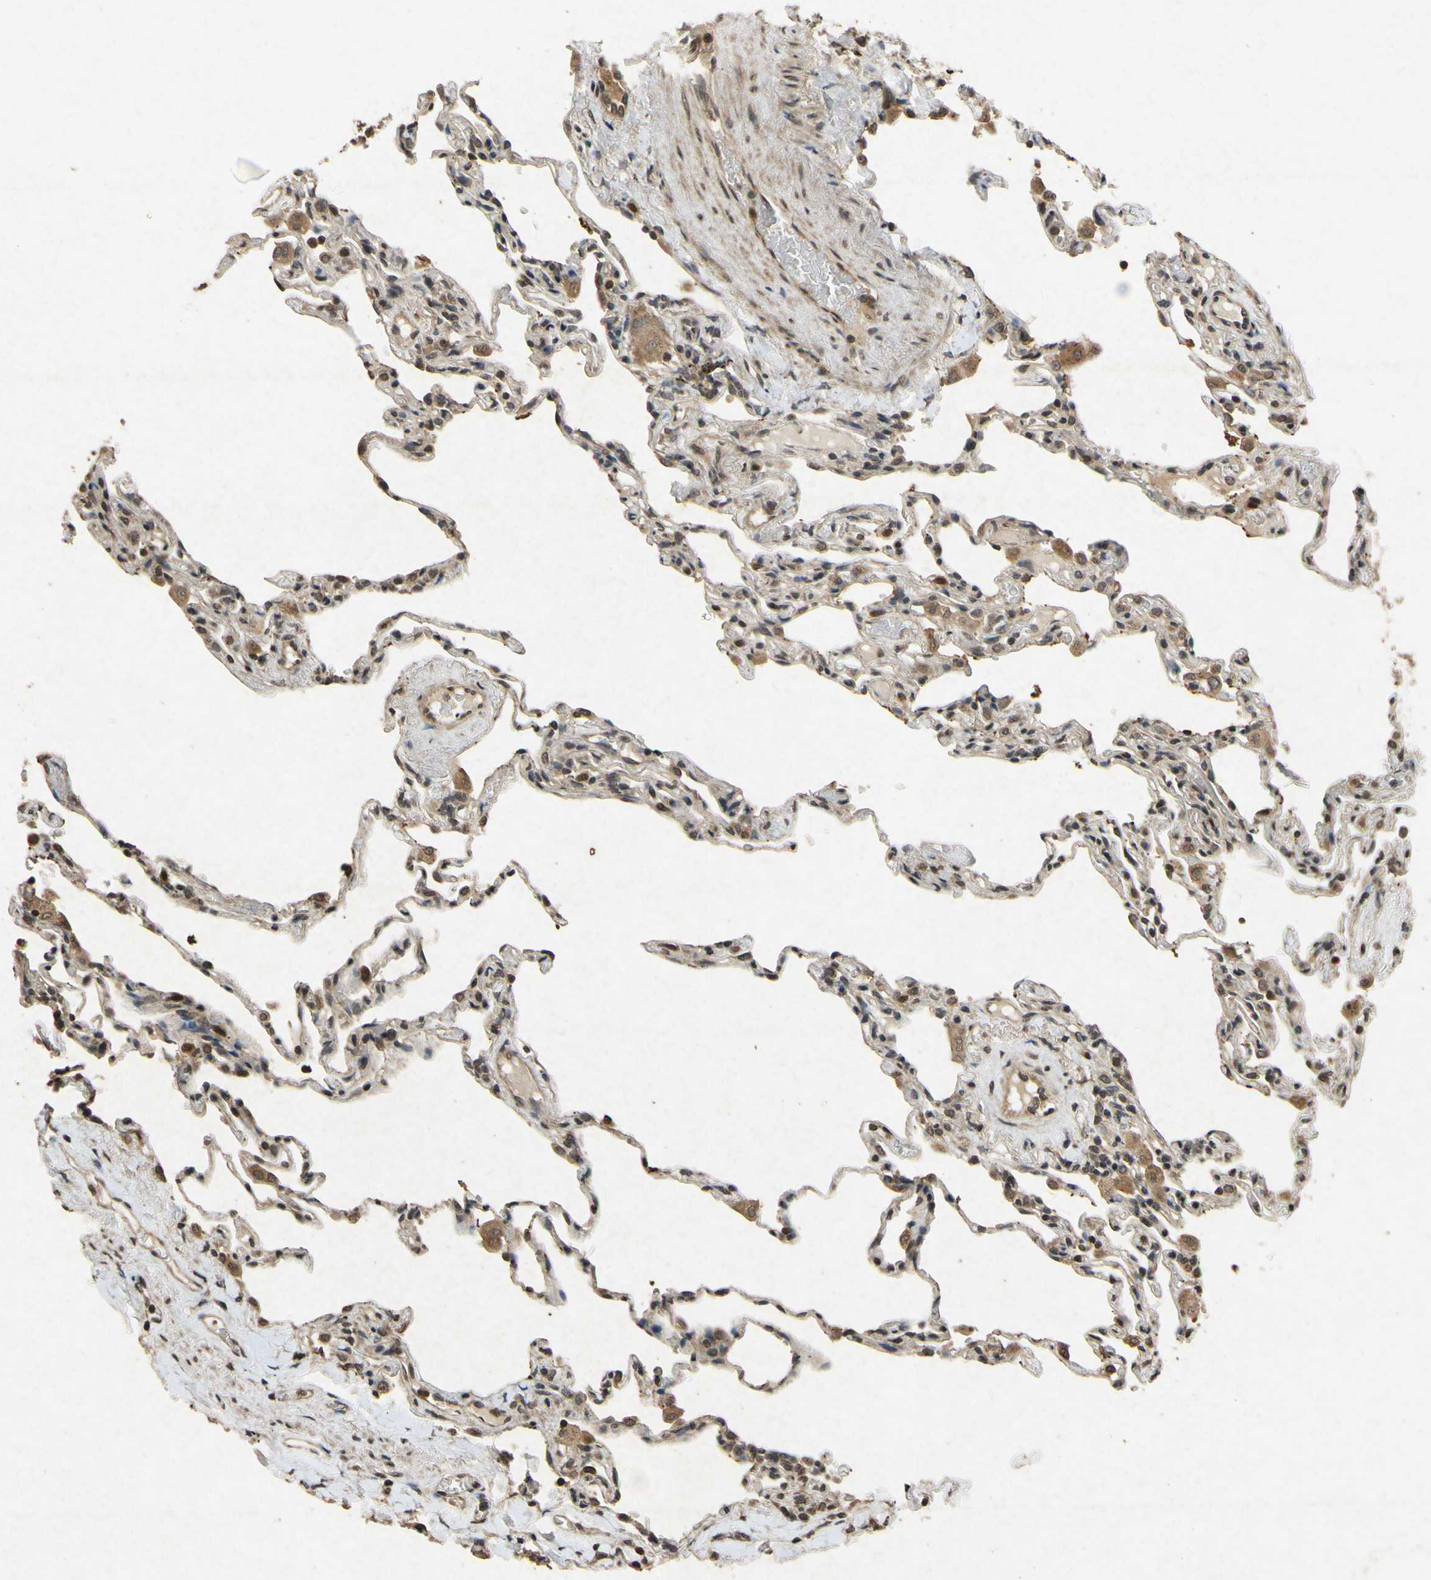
{"staining": {"intensity": "moderate", "quantity": ">75%", "location": "cytoplasmic/membranous,nuclear"}, "tissue": "lung", "cell_type": "Alveolar cells", "image_type": "normal", "snomed": [{"axis": "morphology", "description": "Normal tissue, NOS"}, {"axis": "topography", "description": "Lung"}], "caption": "Lung stained for a protein shows moderate cytoplasmic/membranous,nuclear positivity in alveolar cells. (DAB (3,3'-diaminobenzidine) = brown stain, brightfield microscopy at high magnification).", "gene": "ATP6V1H", "patient": {"sex": "male", "age": 59}}